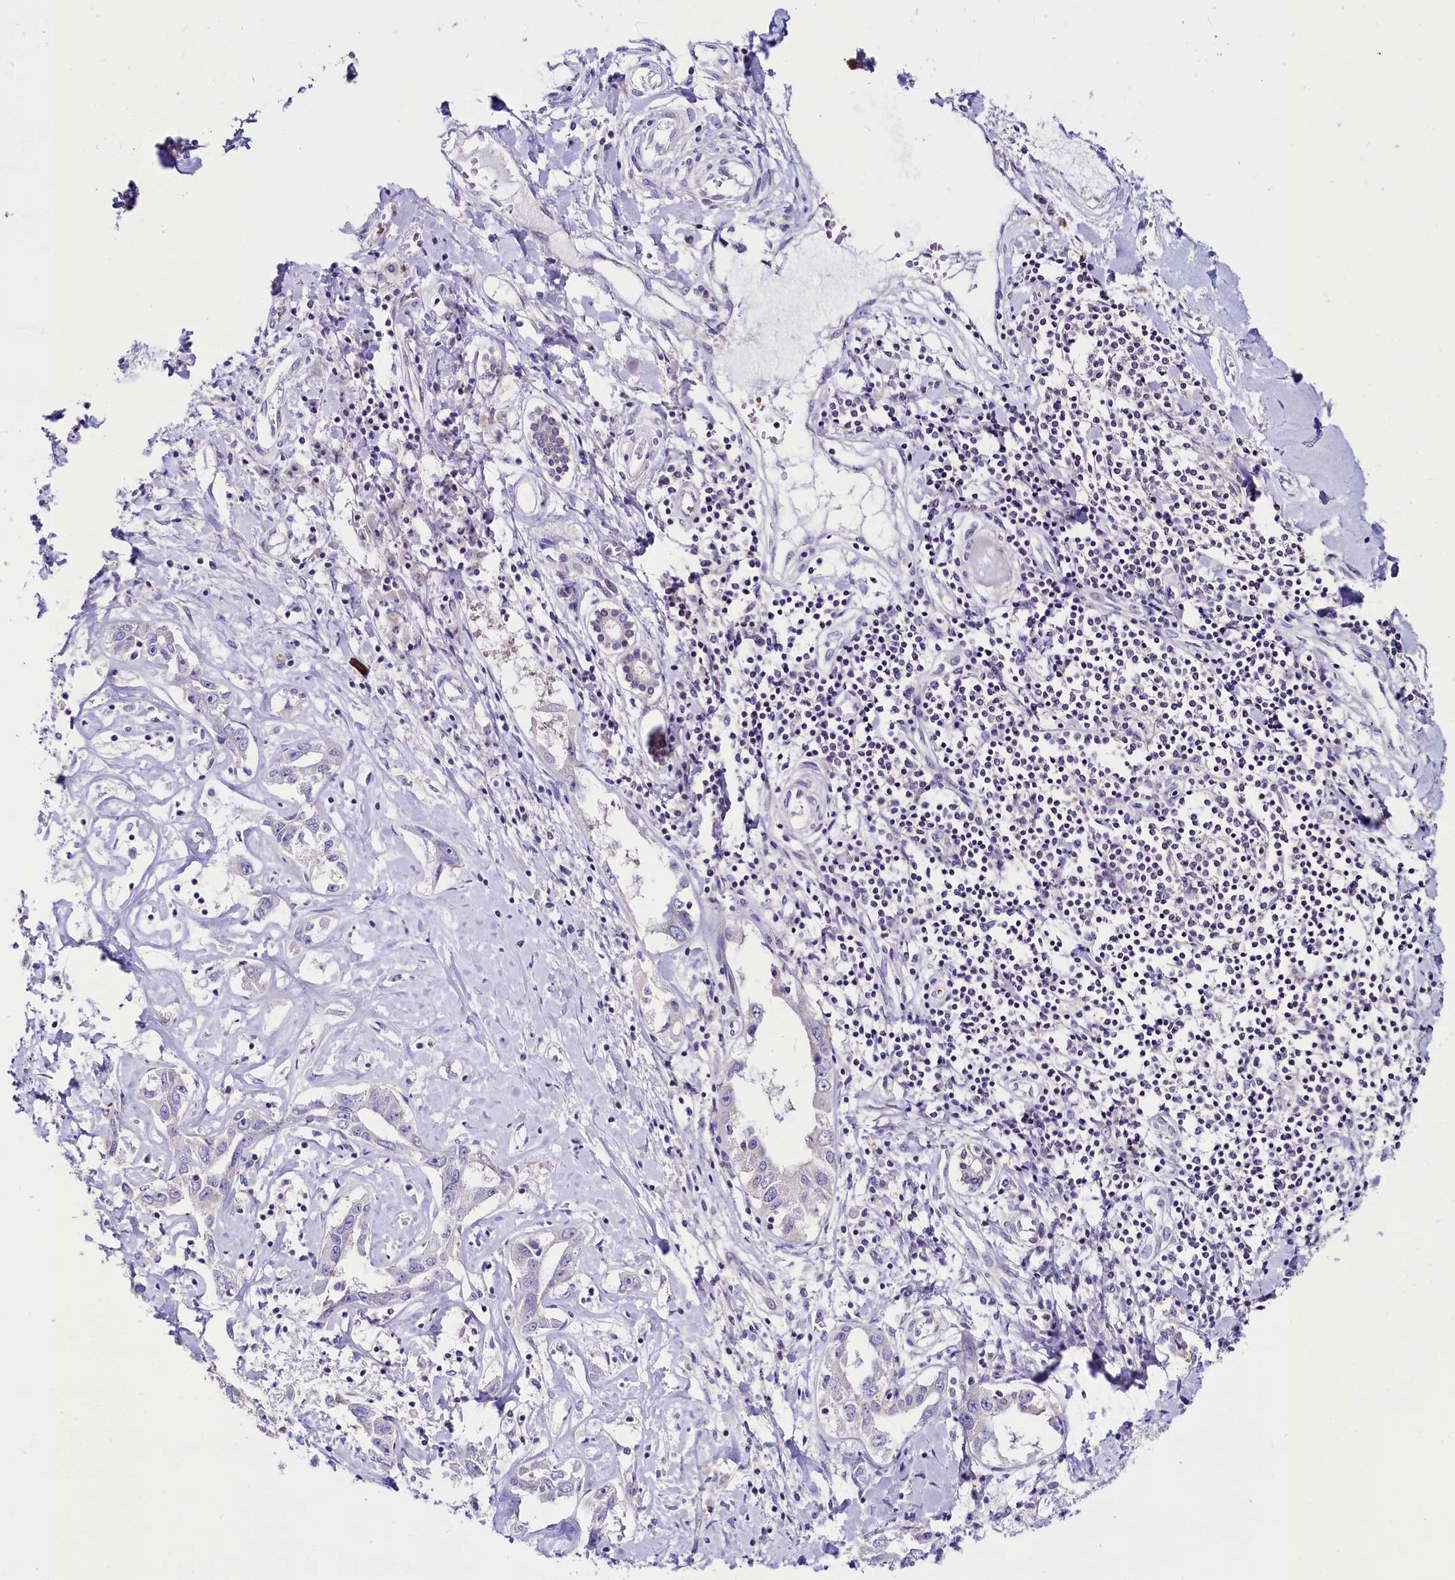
{"staining": {"intensity": "negative", "quantity": "none", "location": "none"}, "tissue": "liver cancer", "cell_type": "Tumor cells", "image_type": "cancer", "snomed": [{"axis": "morphology", "description": "Cholangiocarcinoma"}, {"axis": "topography", "description": "Liver"}], "caption": "Human liver cholangiocarcinoma stained for a protein using immunohistochemistry displays no staining in tumor cells.", "gene": "ABHD5", "patient": {"sex": "male", "age": 59}}